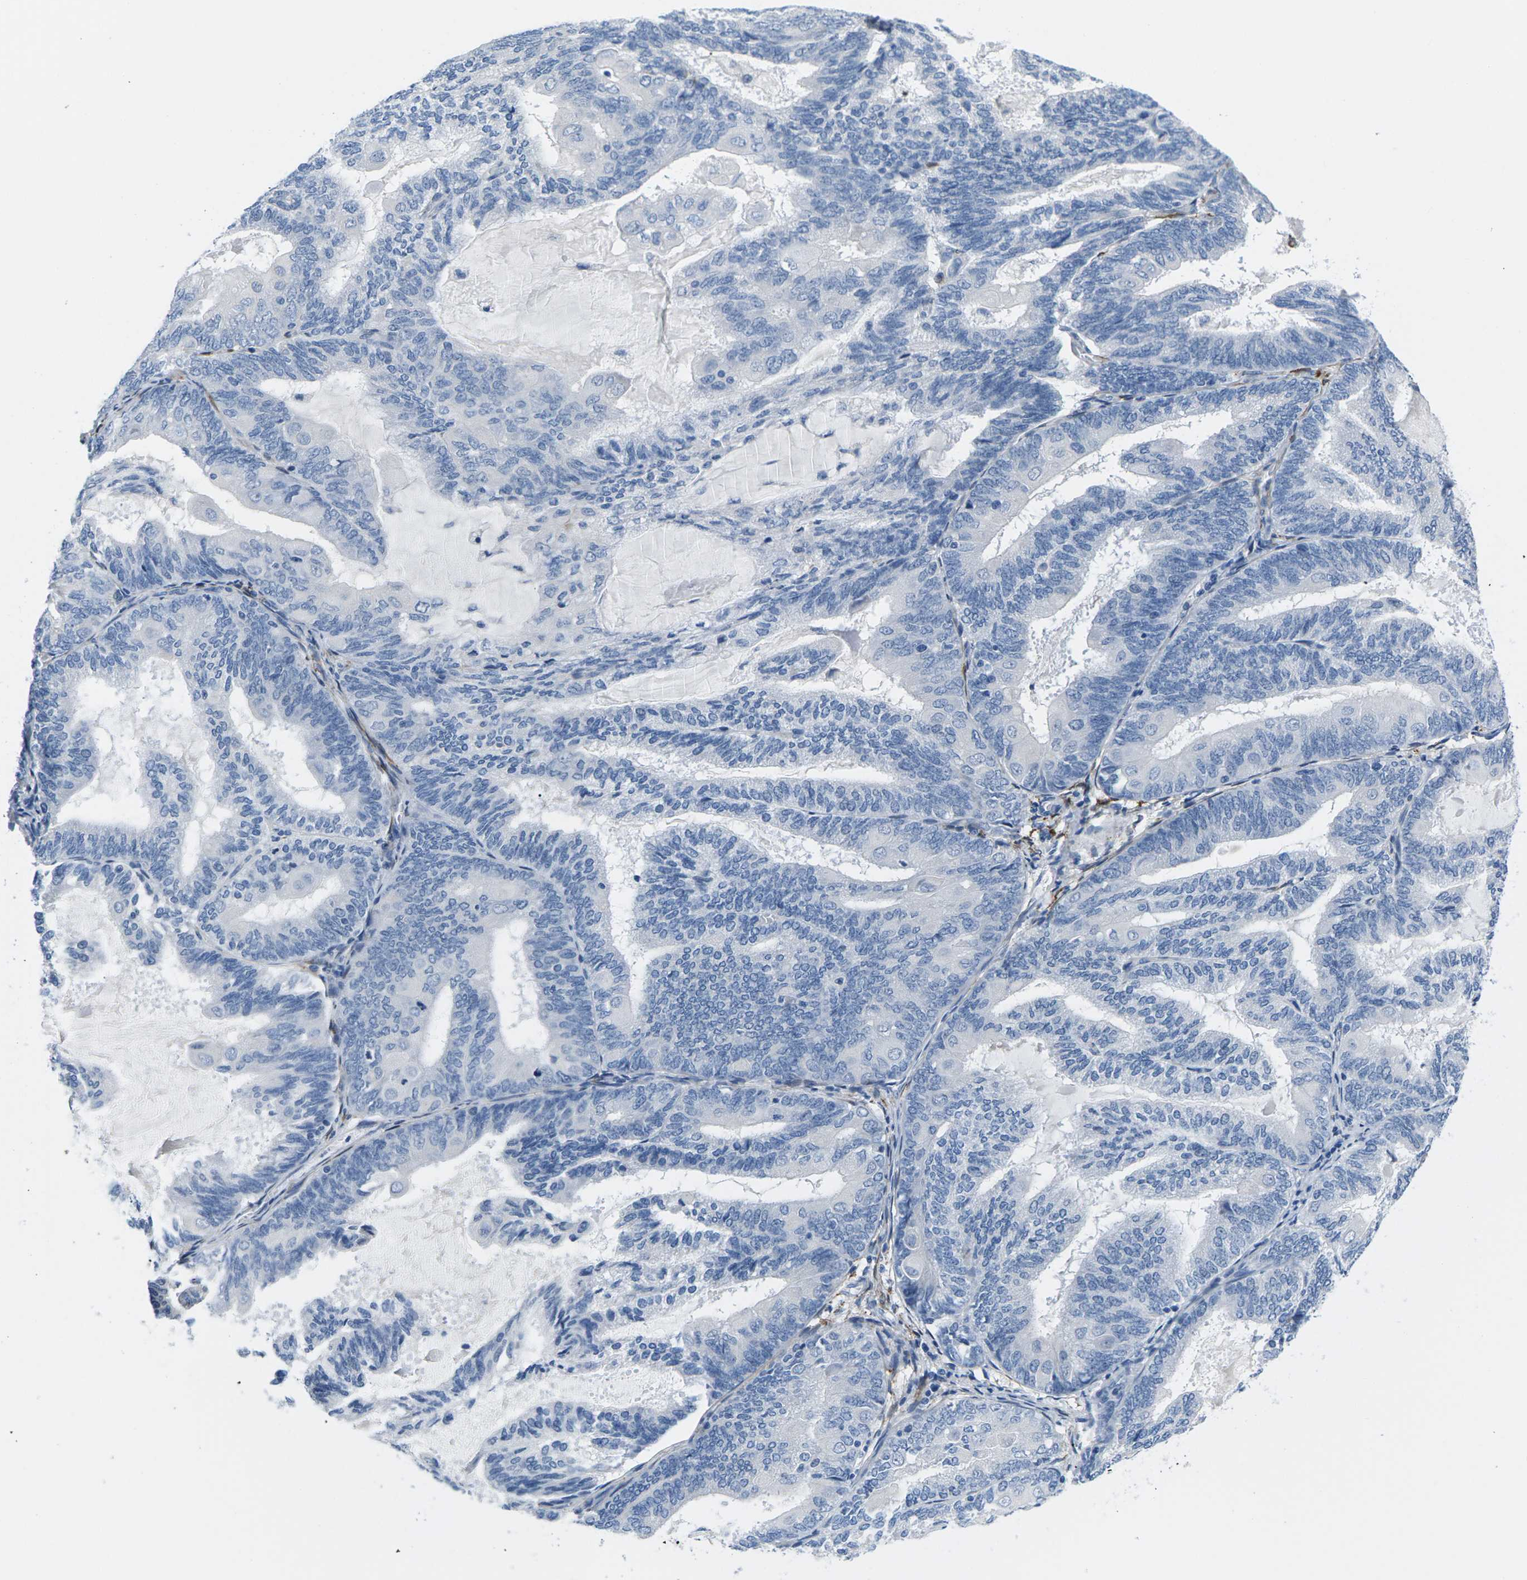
{"staining": {"intensity": "negative", "quantity": "none", "location": "none"}, "tissue": "endometrial cancer", "cell_type": "Tumor cells", "image_type": "cancer", "snomed": [{"axis": "morphology", "description": "Adenocarcinoma, NOS"}, {"axis": "topography", "description": "Endometrium"}], "caption": "Immunohistochemistry (IHC) micrograph of neoplastic tissue: endometrial cancer stained with DAB reveals no significant protein expression in tumor cells.", "gene": "TSPAN2", "patient": {"sex": "female", "age": 81}}